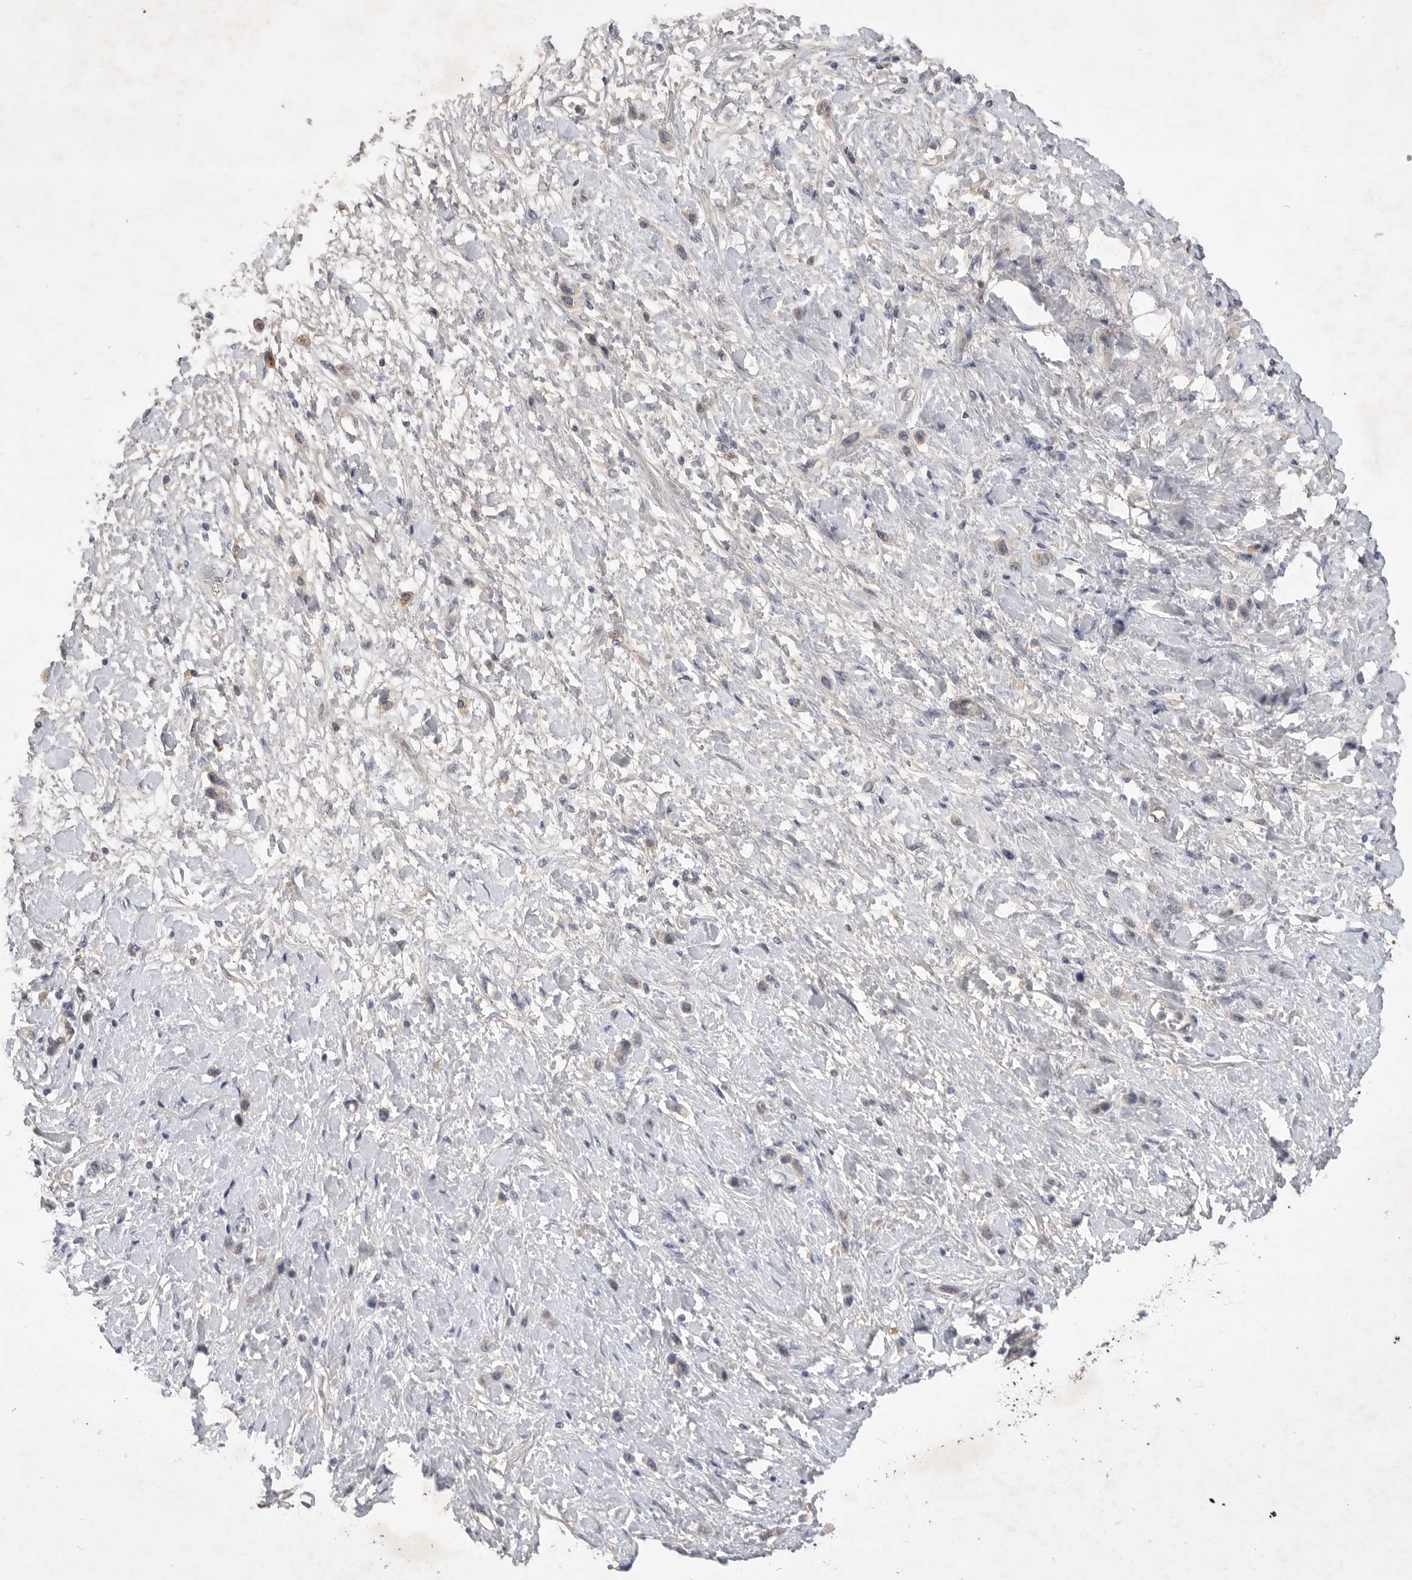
{"staining": {"intensity": "negative", "quantity": "none", "location": "none"}, "tissue": "stomach cancer", "cell_type": "Tumor cells", "image_type": "cancer", "snomed": [{"axis": "morphology", "description": "Adenocarcinoma, NOS"}, {"axis": "topography", "description": "Stomach"}], "caption": "An immunohistochemistry (IHC) micrograph of stomach cancer (adenocarcinoma) is shown. There is no staining in tumor cells of stomach cancer (adenocarcinoma).", "gene": "ITGAD", "patient": {"sex": "female", "age": 65}}